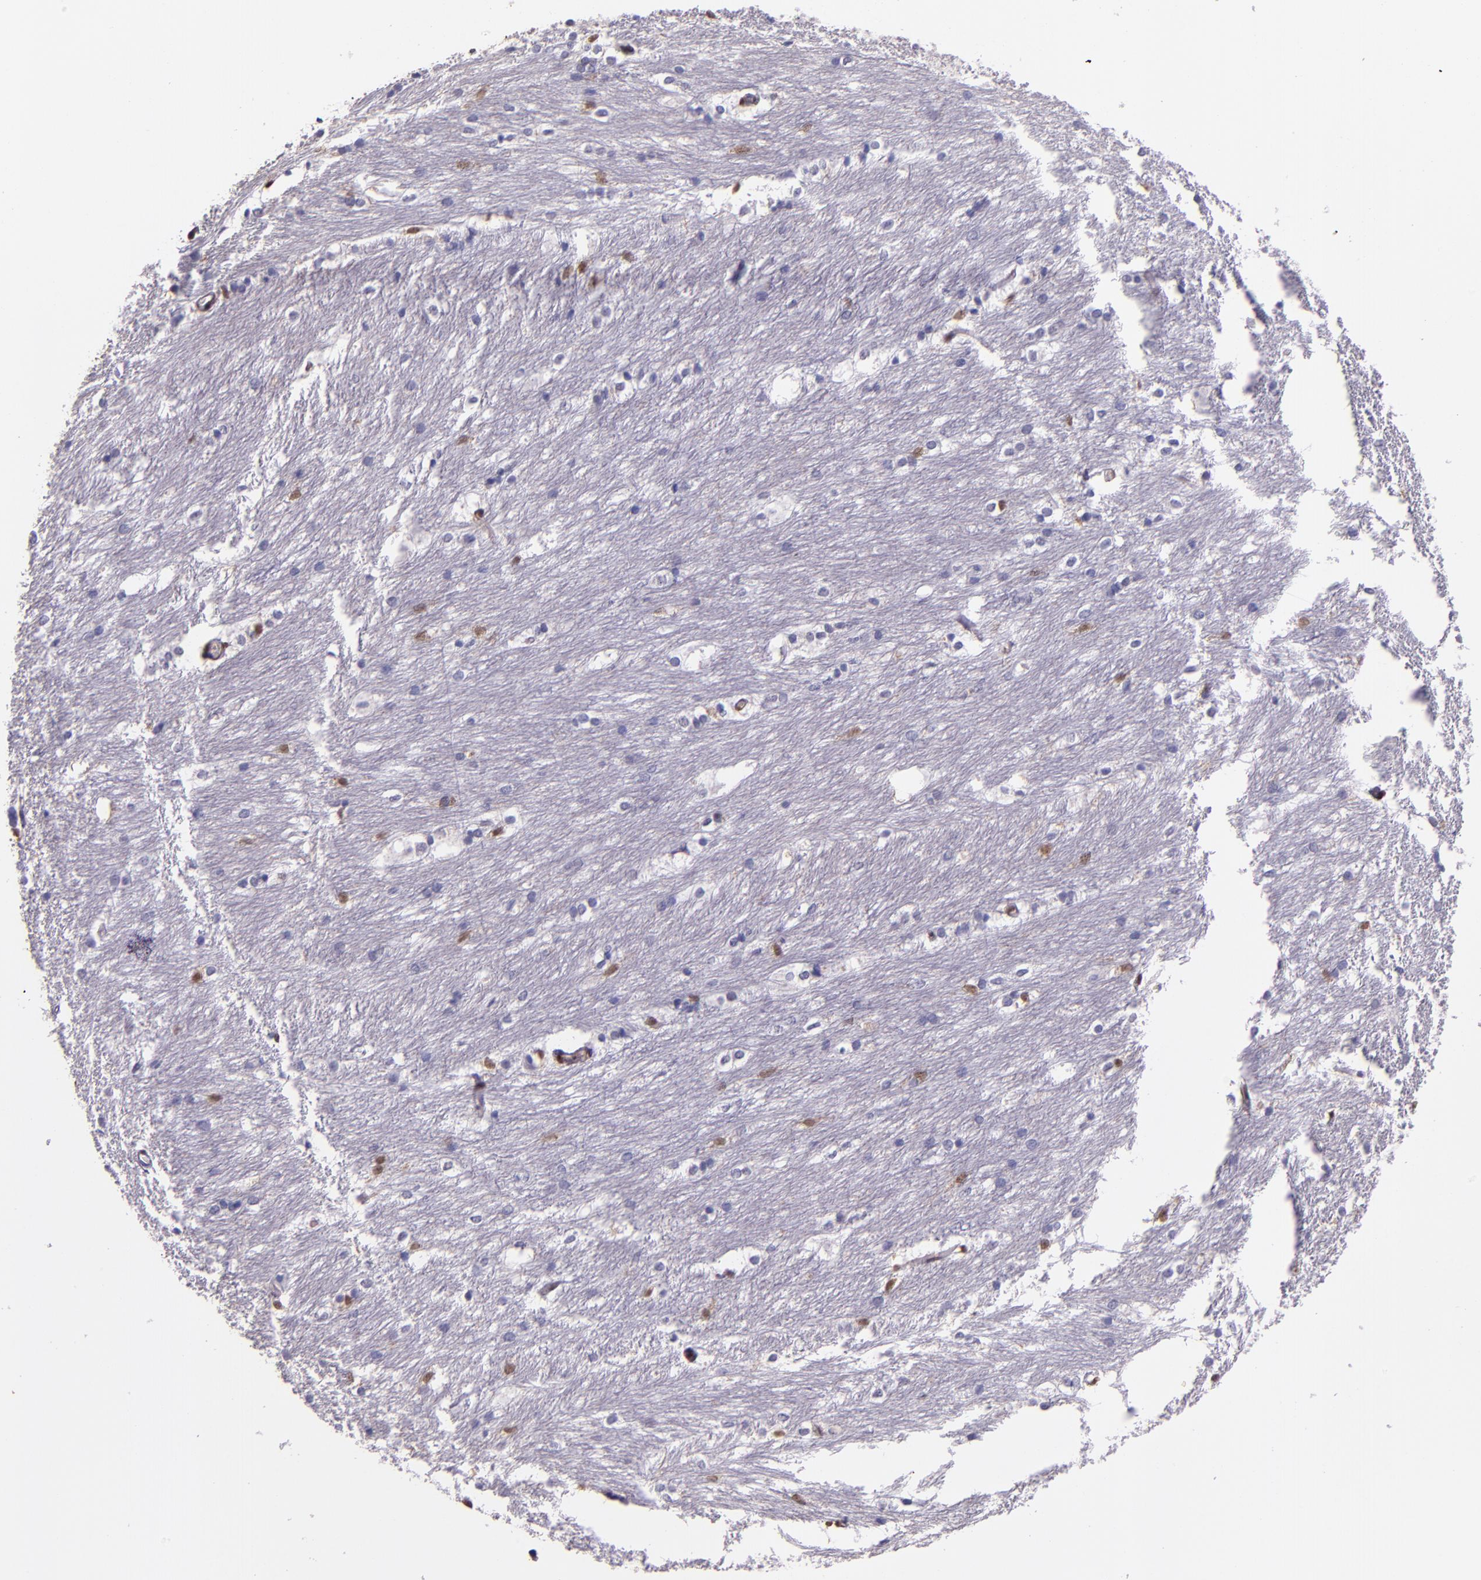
{"staining": {"intensity": "weak", "quantity": "<25%", "location": "nuclear"}, "tissue": "caudate", "cell_type": "Glial cells", "image_type": "normal", "snomed": [{"axis": "morphology", "description": "Normal tissue, NOS"}, {"axis": "topography", "description": "Lateral ventricle wall"}], "caption": "High power microscopy photomicrograph of an immunohistochemistry (IHC) histopathology image of benign caudate, revealing no significant expression in glial cells. The staining is performed using DAB (3,3'-diaminobenzidine) brown chromogen with nuclei counter-stained in using hematoxylin.", "gene": "STAT6", "patient": {"sex": "female", "age": 19}}